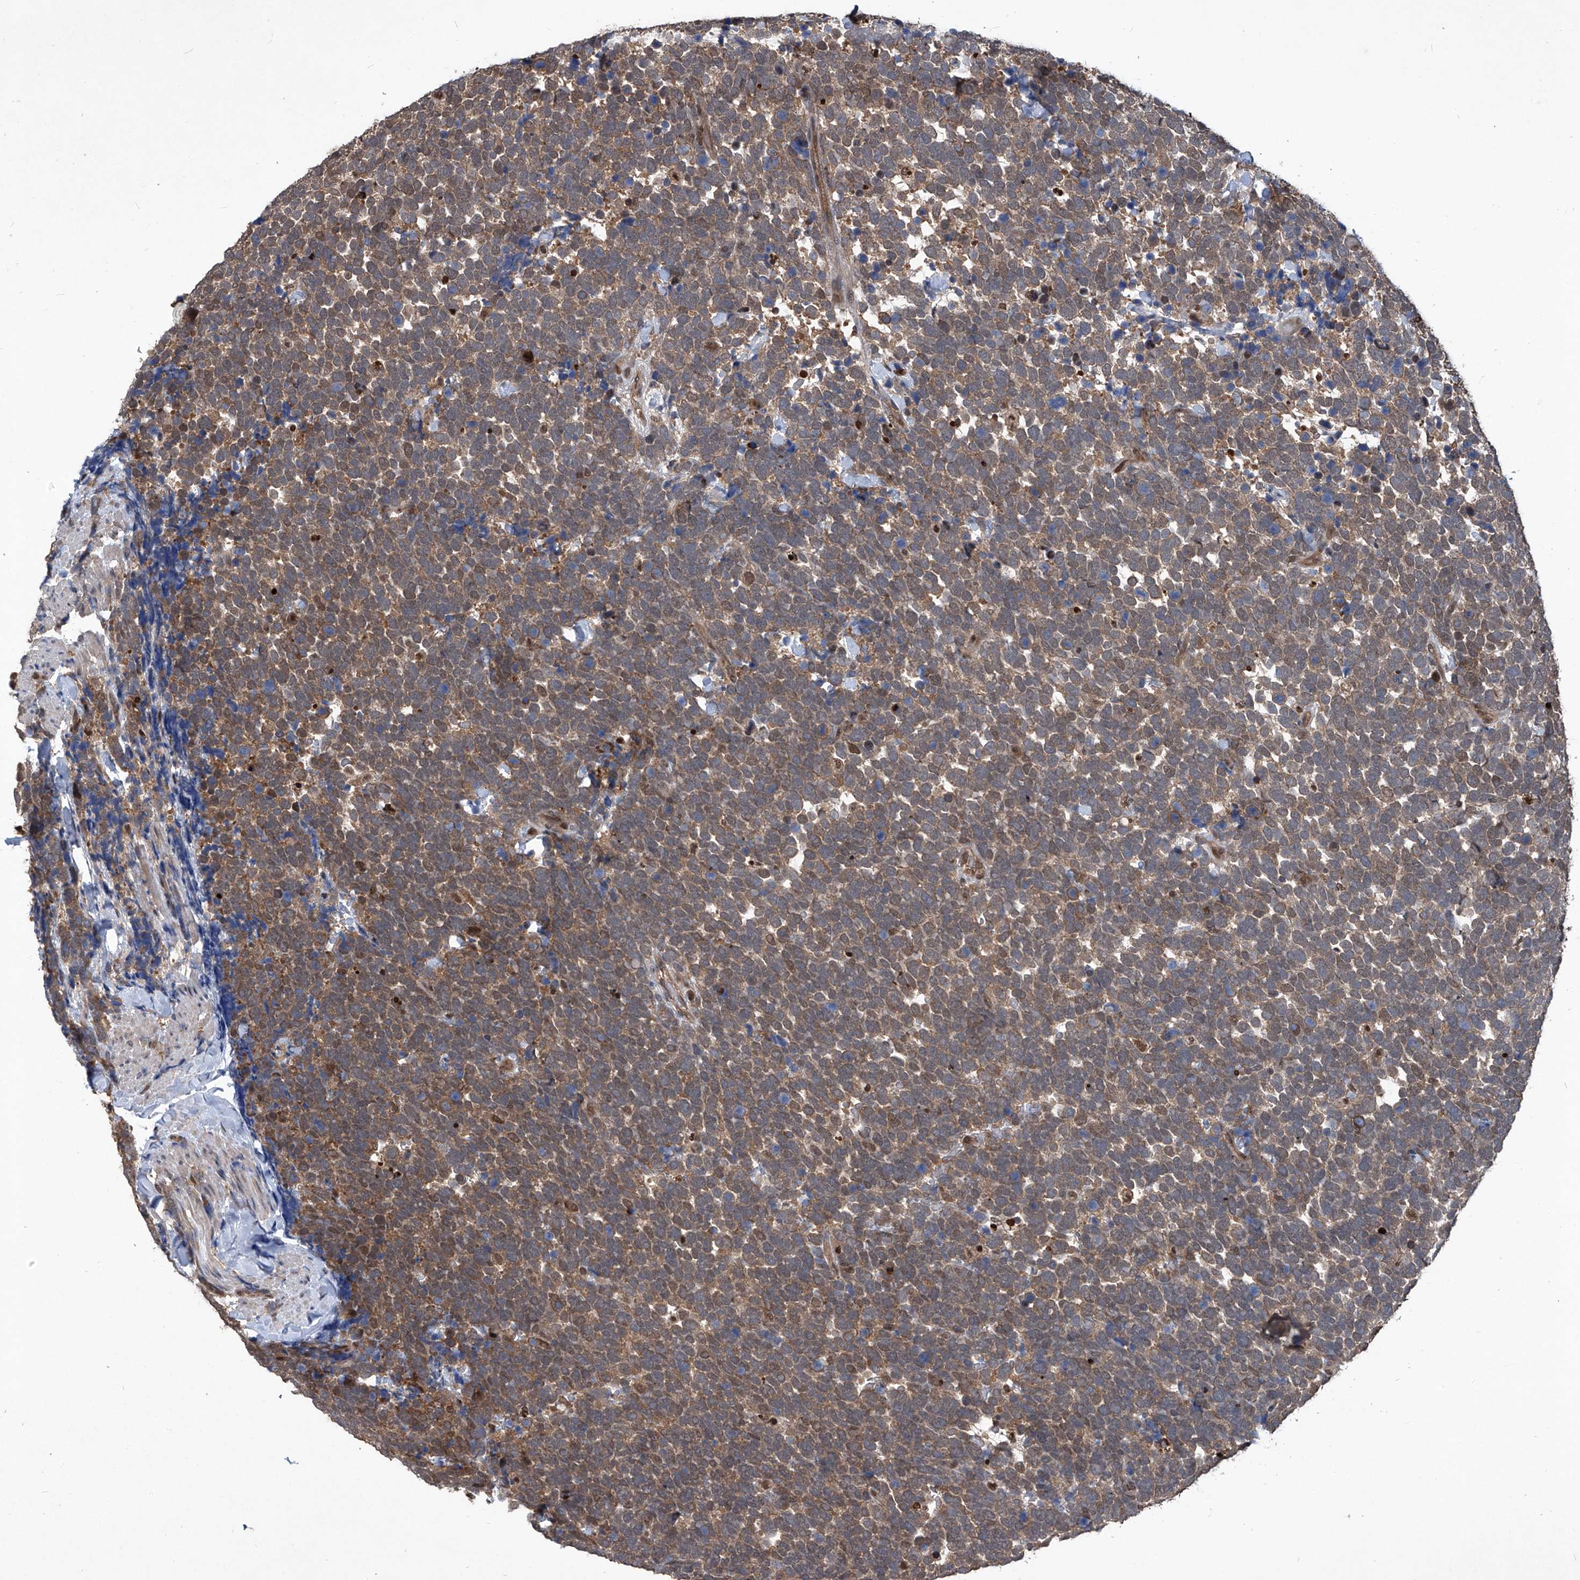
{"staining": {"intensity": "moderate", "quantity": ">75%", "location": "cytoplasmic/membranous"}, "tissue": "urothelial cancer", "cell_type": "Tumor cells", "image_type": "cancer", "snomed": [{"axis": "morphology", "description": "Urothelial carcinoma, High grade"}, {"axis": "topography", "description": "Urinary bladder"}], "caption": "Urothelial cancer stained with a protein marker exhibits moderate staining in tumor cells.", "gene": "PSMB1", "patient": {"sex": "female", "age": 82}}